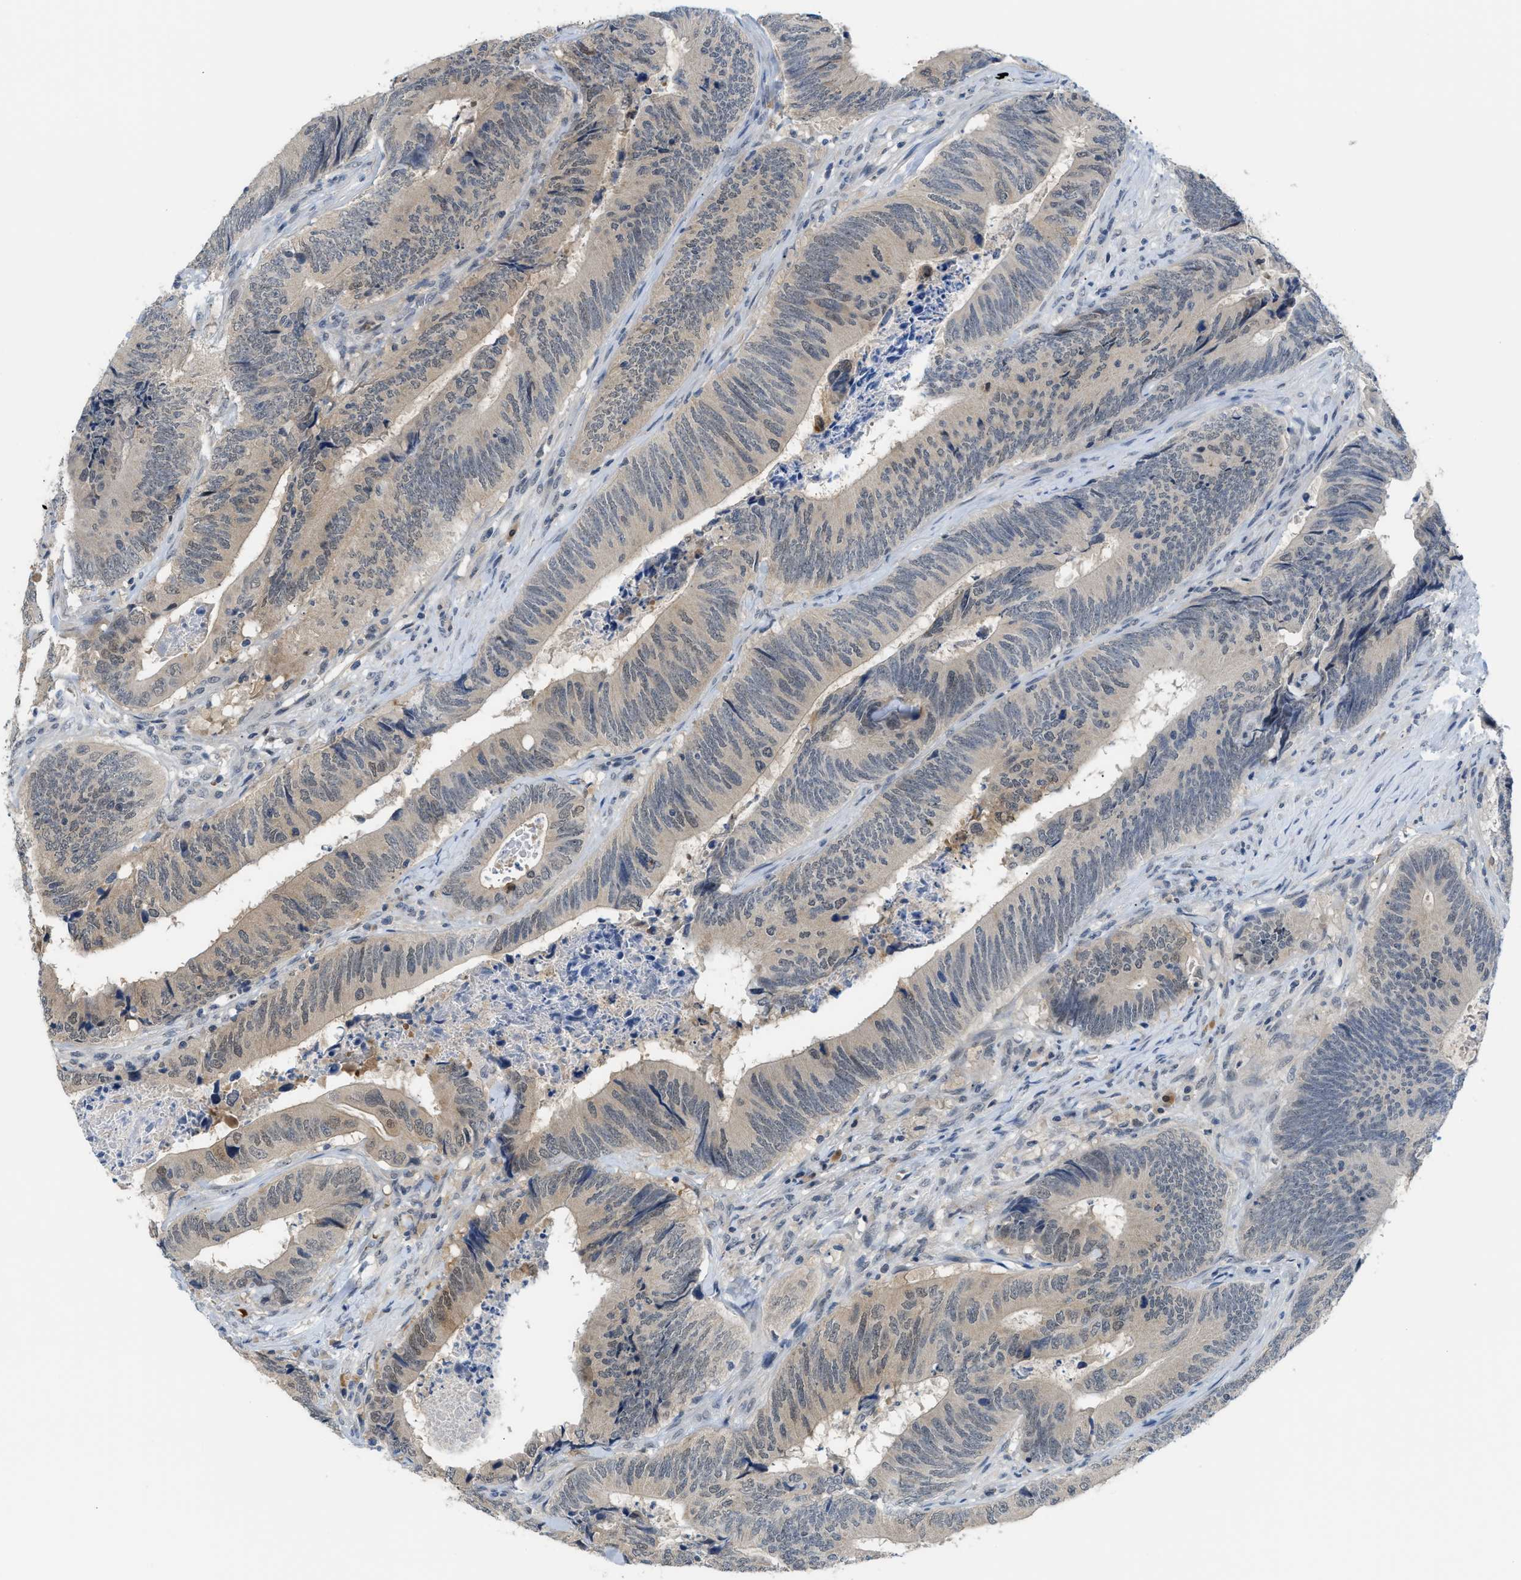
{"staining": {"intensity": "weak", "quantity": ">75%", "location": "cytoplasmic/membranous"}, "tissue": "colorectal cancer", "cell_type": "Tumor cells", "image_type": "cancer", "snomed": [{"axis": "morphology", "description": "Normal tissue, NOS"}, {"axis": "morphology", "description": "Adenocarcinoma, NOS"}, {"axis": "topography", "description": "Colon"}], "caption": "Brown immunohistochemical staining in colorectal adenocarcinoma demonstrates weak cytoplasmic/membranous staining in about >75% of tumor cells. (IHC, brightfield microscopy, high magnification).", "gene": "PSAT1", "patient": {"sex": "male", "age": 56}}